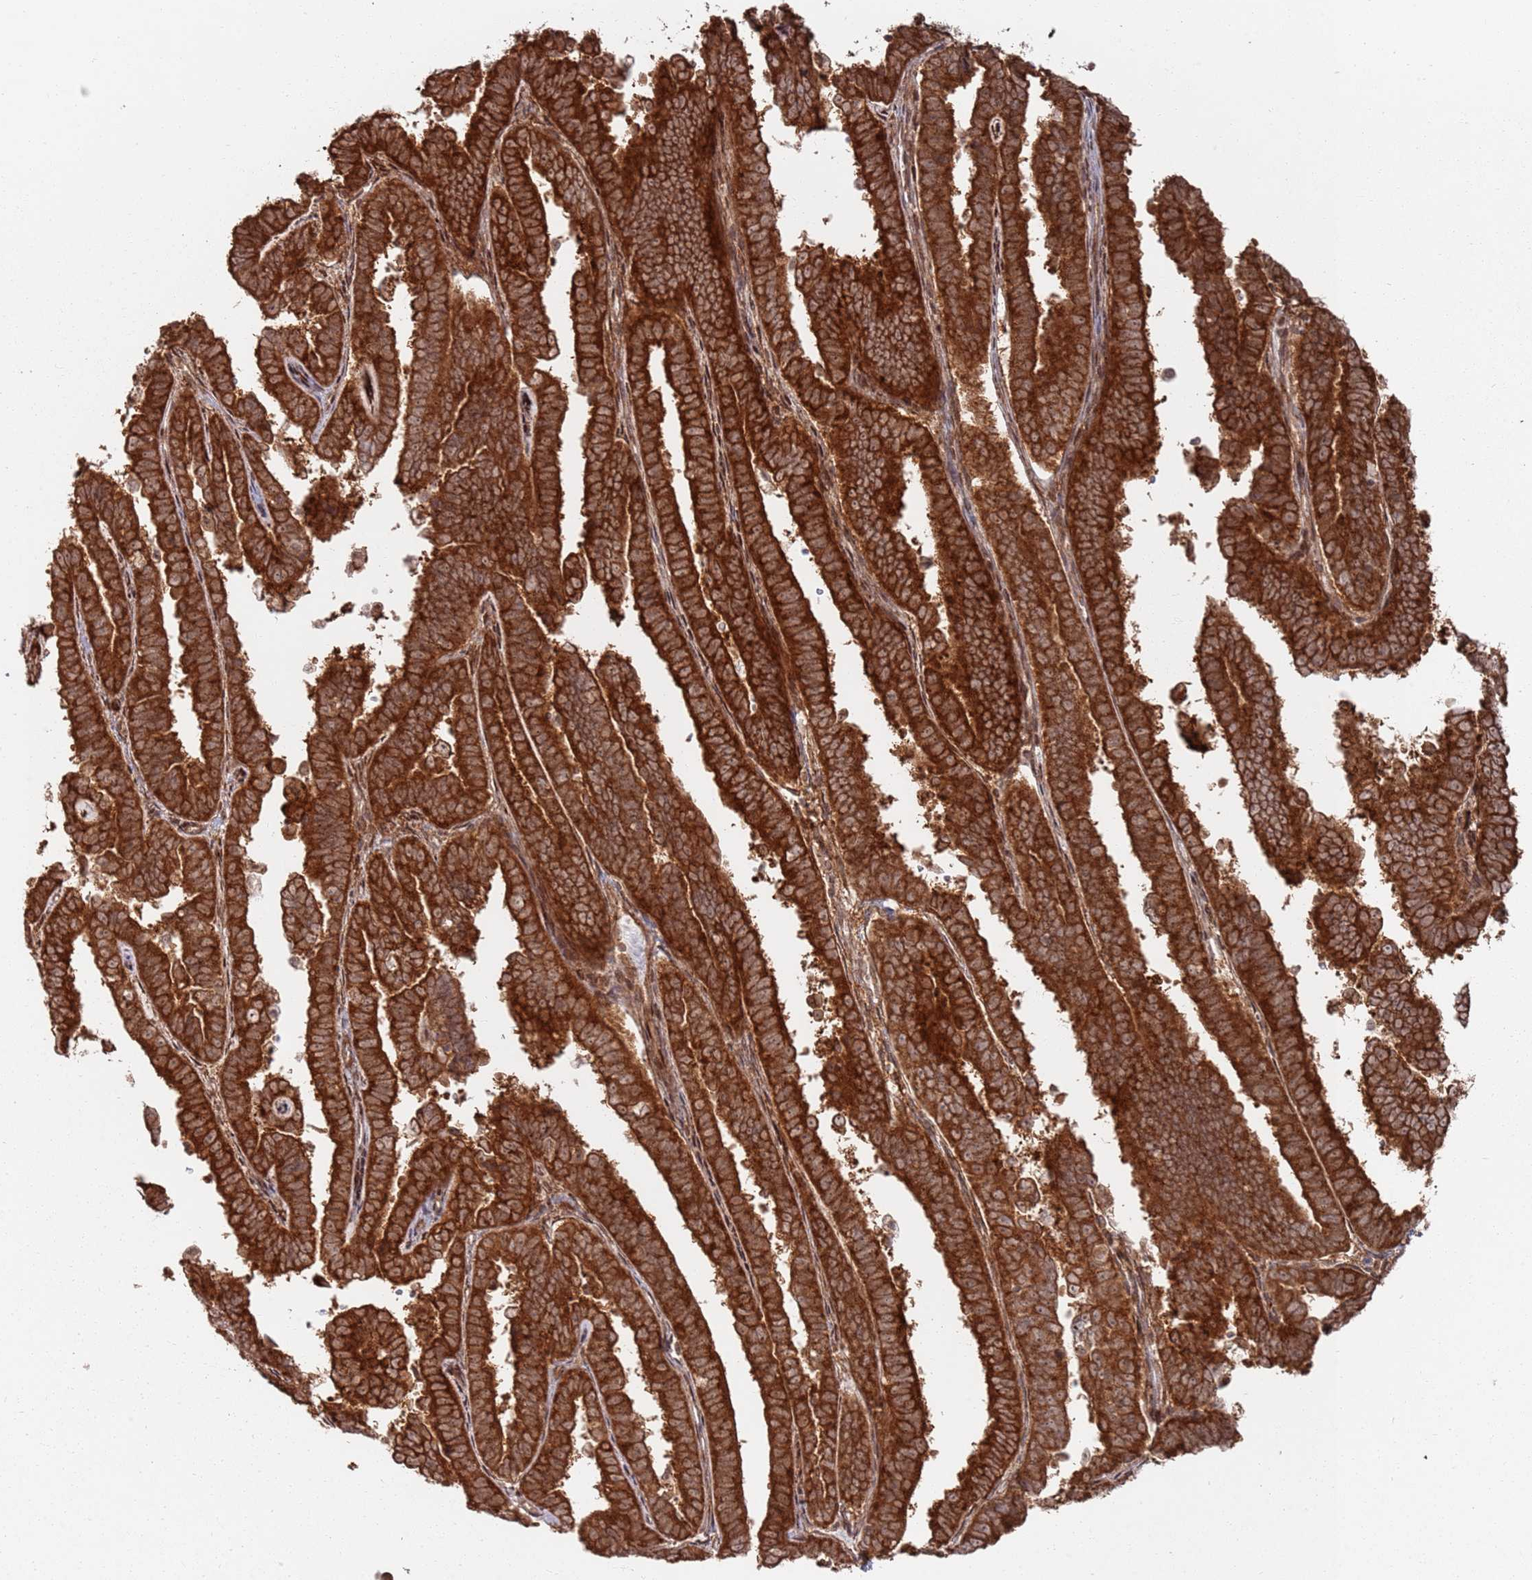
{"staining": {"intensity": "strong", "quantity": ">75%", "location": "cytoplasmic/membranous"}, "tissue": "endometrial cancer", "cell_type": "Tumor cells", "image_type": "cancer", "snomed": [{"axis": "morphology", "description": "Adenocarcinoma, NOS"}, {"axis": "topography", "description": "Endometrium"}], "caption": "This histopathology image exhibits immunohistochemistry staining of endometrial adenocarcinoma, with high strong cytoplasmic/membranous expression in about >75% of tumor cells.", "gene": "PIH1D1", "patient": {"sex": "female", "age": 75}}